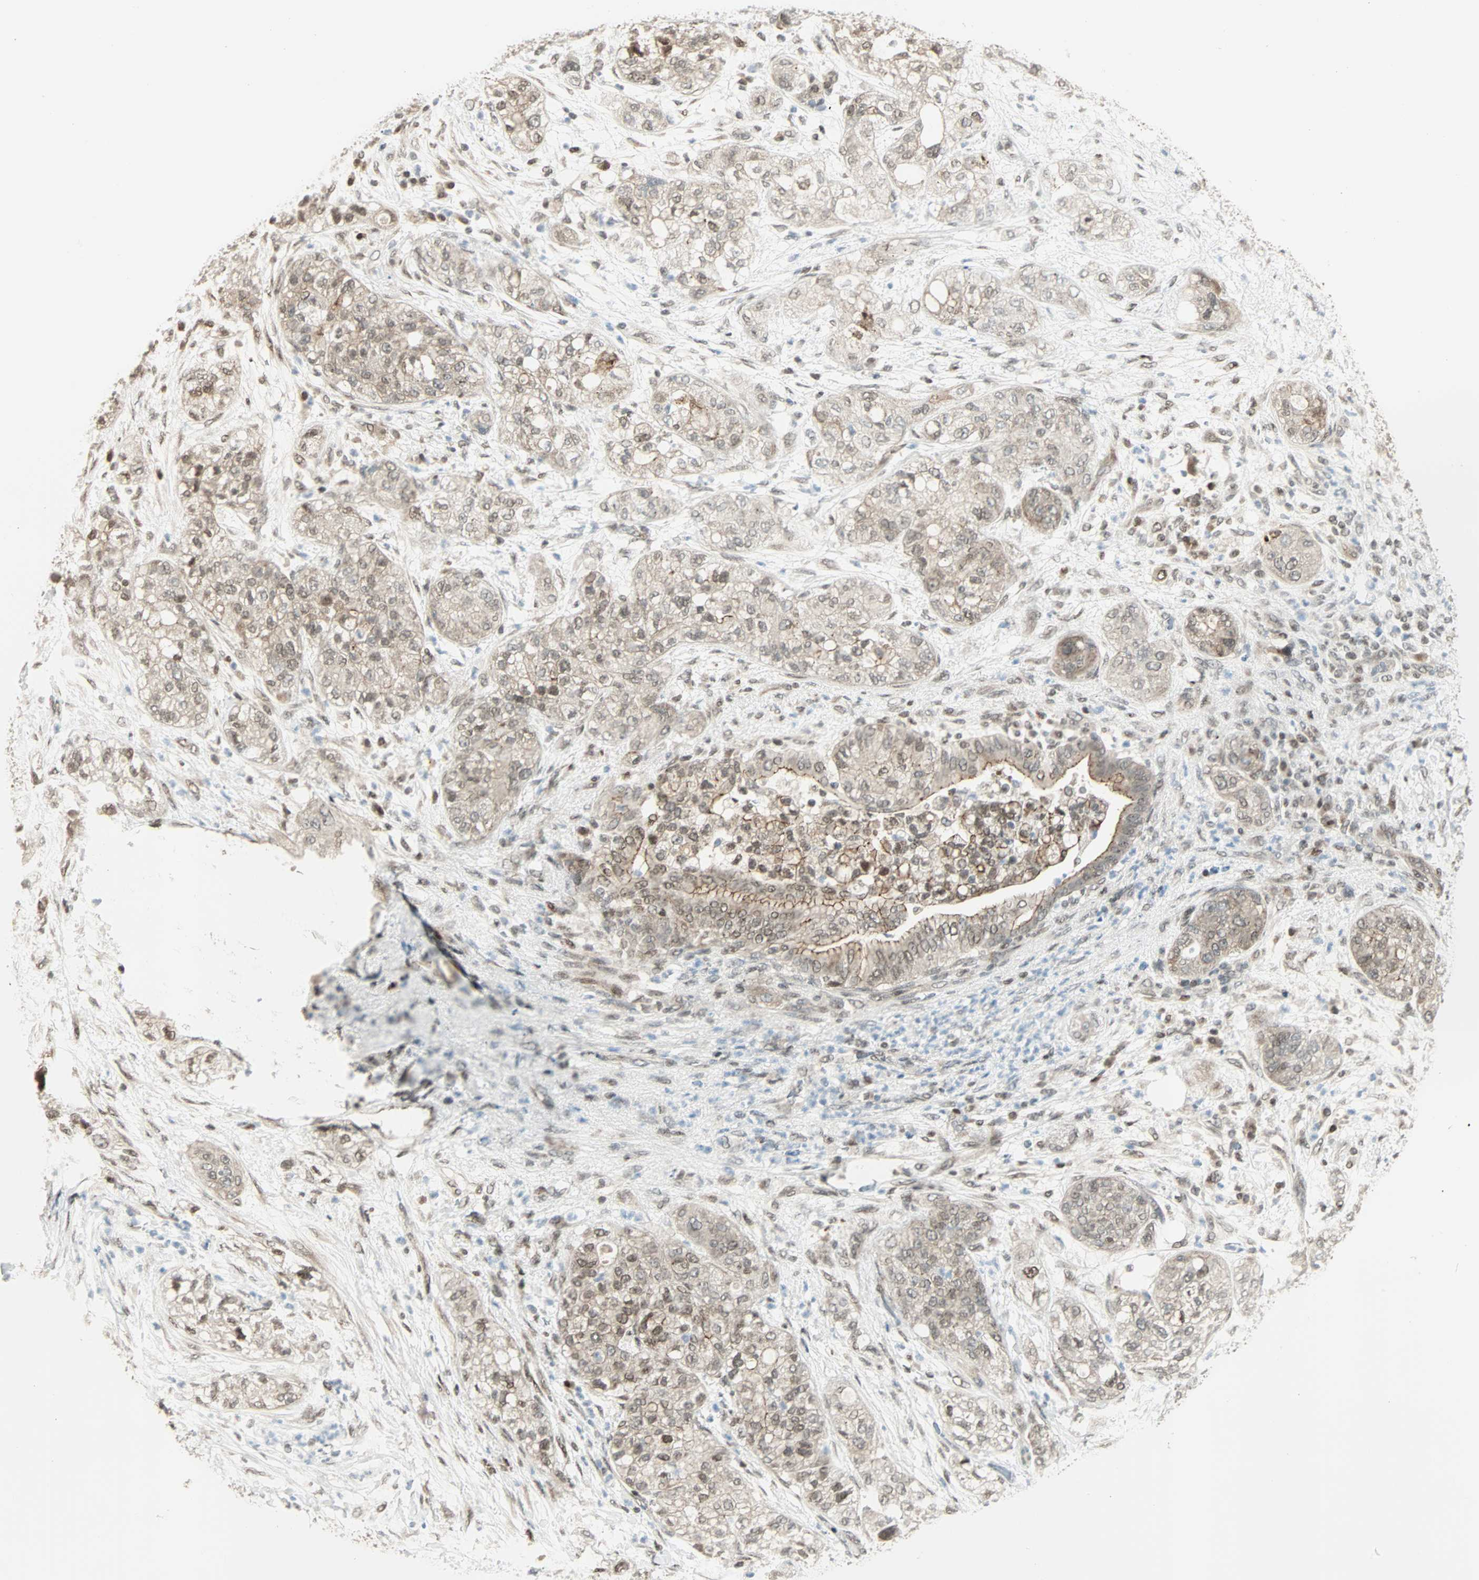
{"staining": {"intensity": "weak", "quantity": ">75%", "location": "cytoplasmic/membranous,nuclear"}, "tissue": "pancreatic cancer", "cell_type": "Tumor cells", "image_type": "cancer", "snomed": [{"axis": "morphology", "description": "Adenocarcinoma, NOS"}, {"axis": "topography", "description": "Pancreas"}], "caption": "Protein expression analysis of adenocarcinoma (pancreatic) exhibits weak cytoplasmic/membranous and nuclear staining in about >75% of tumor cells. The staining was performed using DAB to visualize the protein expression in brown, while the nuclei were stained in blue with hematoxylin (Magnification: 20x).", "gene": "CBX4", "patient": {"sex": "female", "age": 78}}